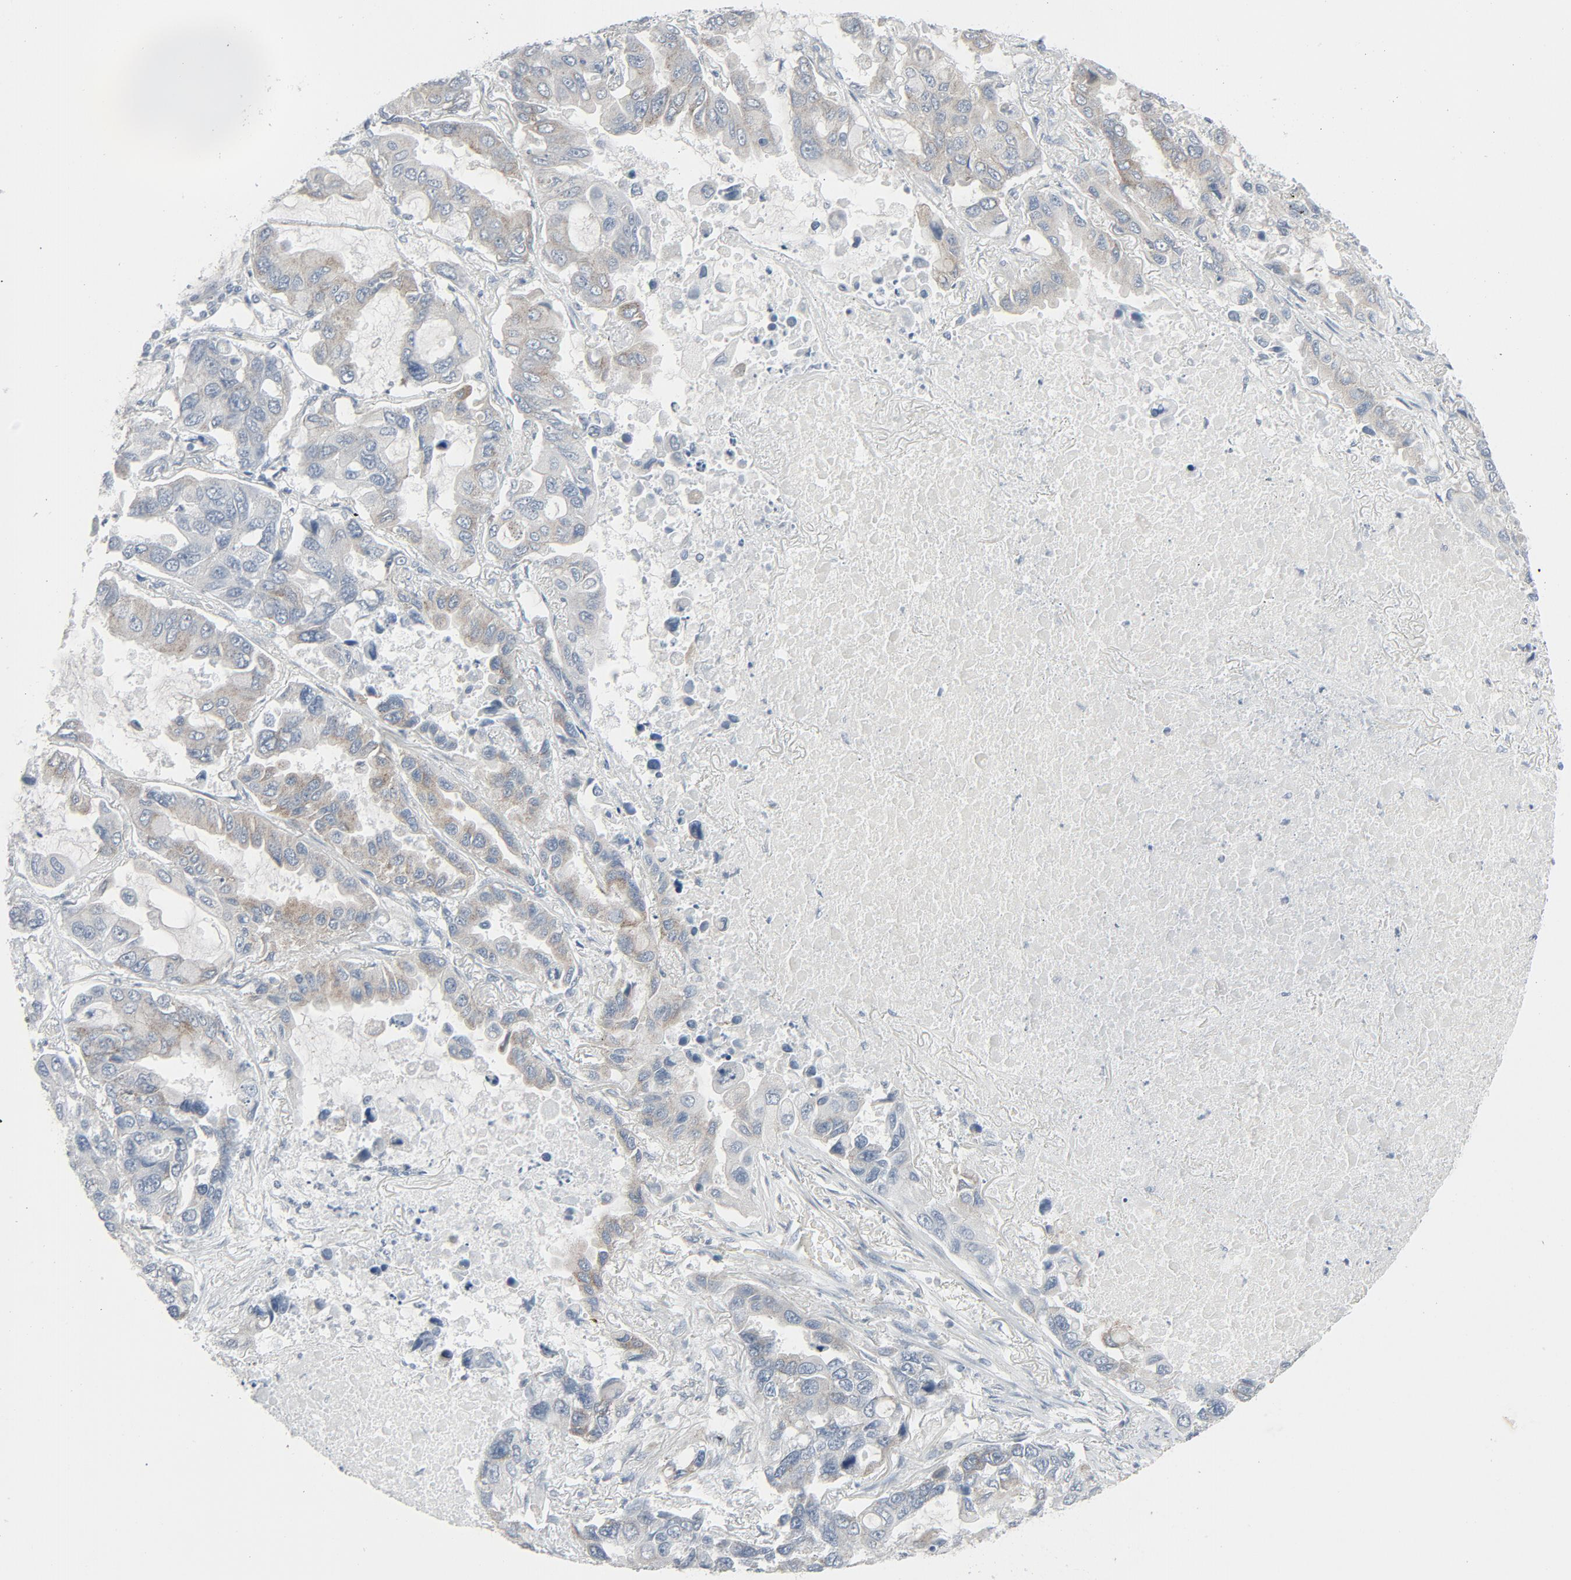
{"staining": {"intensity": "weak", "quantity": "25%-75%", "location": "cytoplasmic/membranous"}, "tissue": "lung cancer", "cell_type": "Tumor cells", "image_type": "cancer", "snomed": [{"axis": "morphology", "description": "Adenocarcinoma, NOS"}, {"axis": "topography", "description": "Lung"}], "caption": "An image of human lung adenocarcinoma stained for a protein exhibits weak cytoplasmic/membranous brown staining in tumor cells. The protein of interest is stained brown, and the nuclei are stained in blue (DAB (3,3'-diaminobenzidine) IHC with brightfield microscopy, high magnification).", "gene": "FGFR3", "patient": {"sex": "male", "age": 64}}